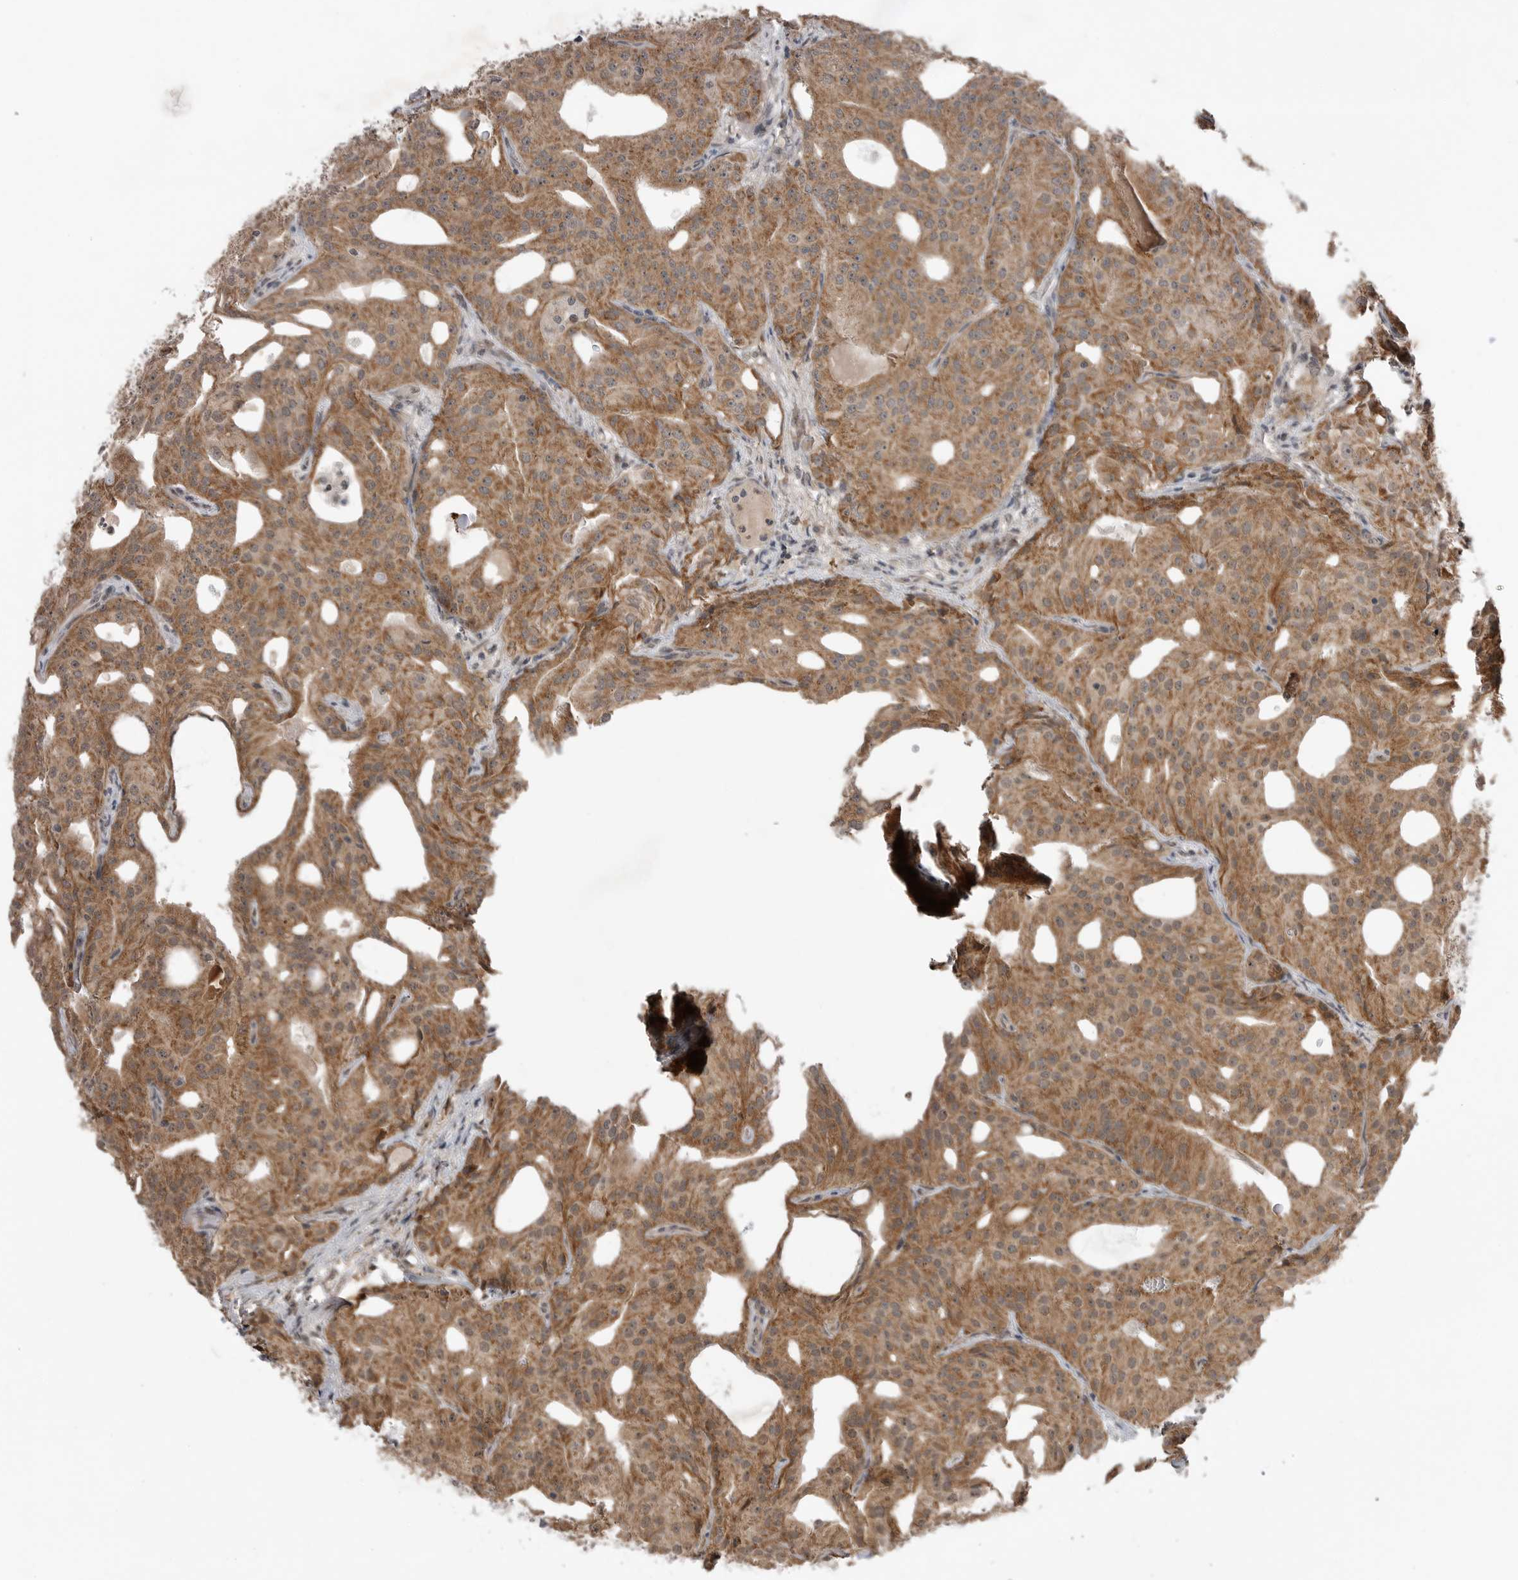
{"staining": {"intensity": "moderate", "quantity": ">75%", "location": "cytoplasmic/membranous"}, "tissue": "prostate cancer", "cell_type": "Tumor cells", "image_type": "cancer", "snomed": [{"axis": "morphology", "description": "Adenocarcinoma, Medium grade"}, {"axis": "topography", "description": "Prostate"}], "caption": "Immunohistochemistry (IHC) micrograph of neoplastic tissue: human adenocarcinoma (medium-grade) (prostate) stained using IHC exhibits medium levels of moderate protein expression localized specifically in the cytoplasmic/membranous of tumor cells, appearing as a cytoplasmic/membranous brown color.", "gene": "NTAQ1", "patient": {"sex": "male", "age": 88}}